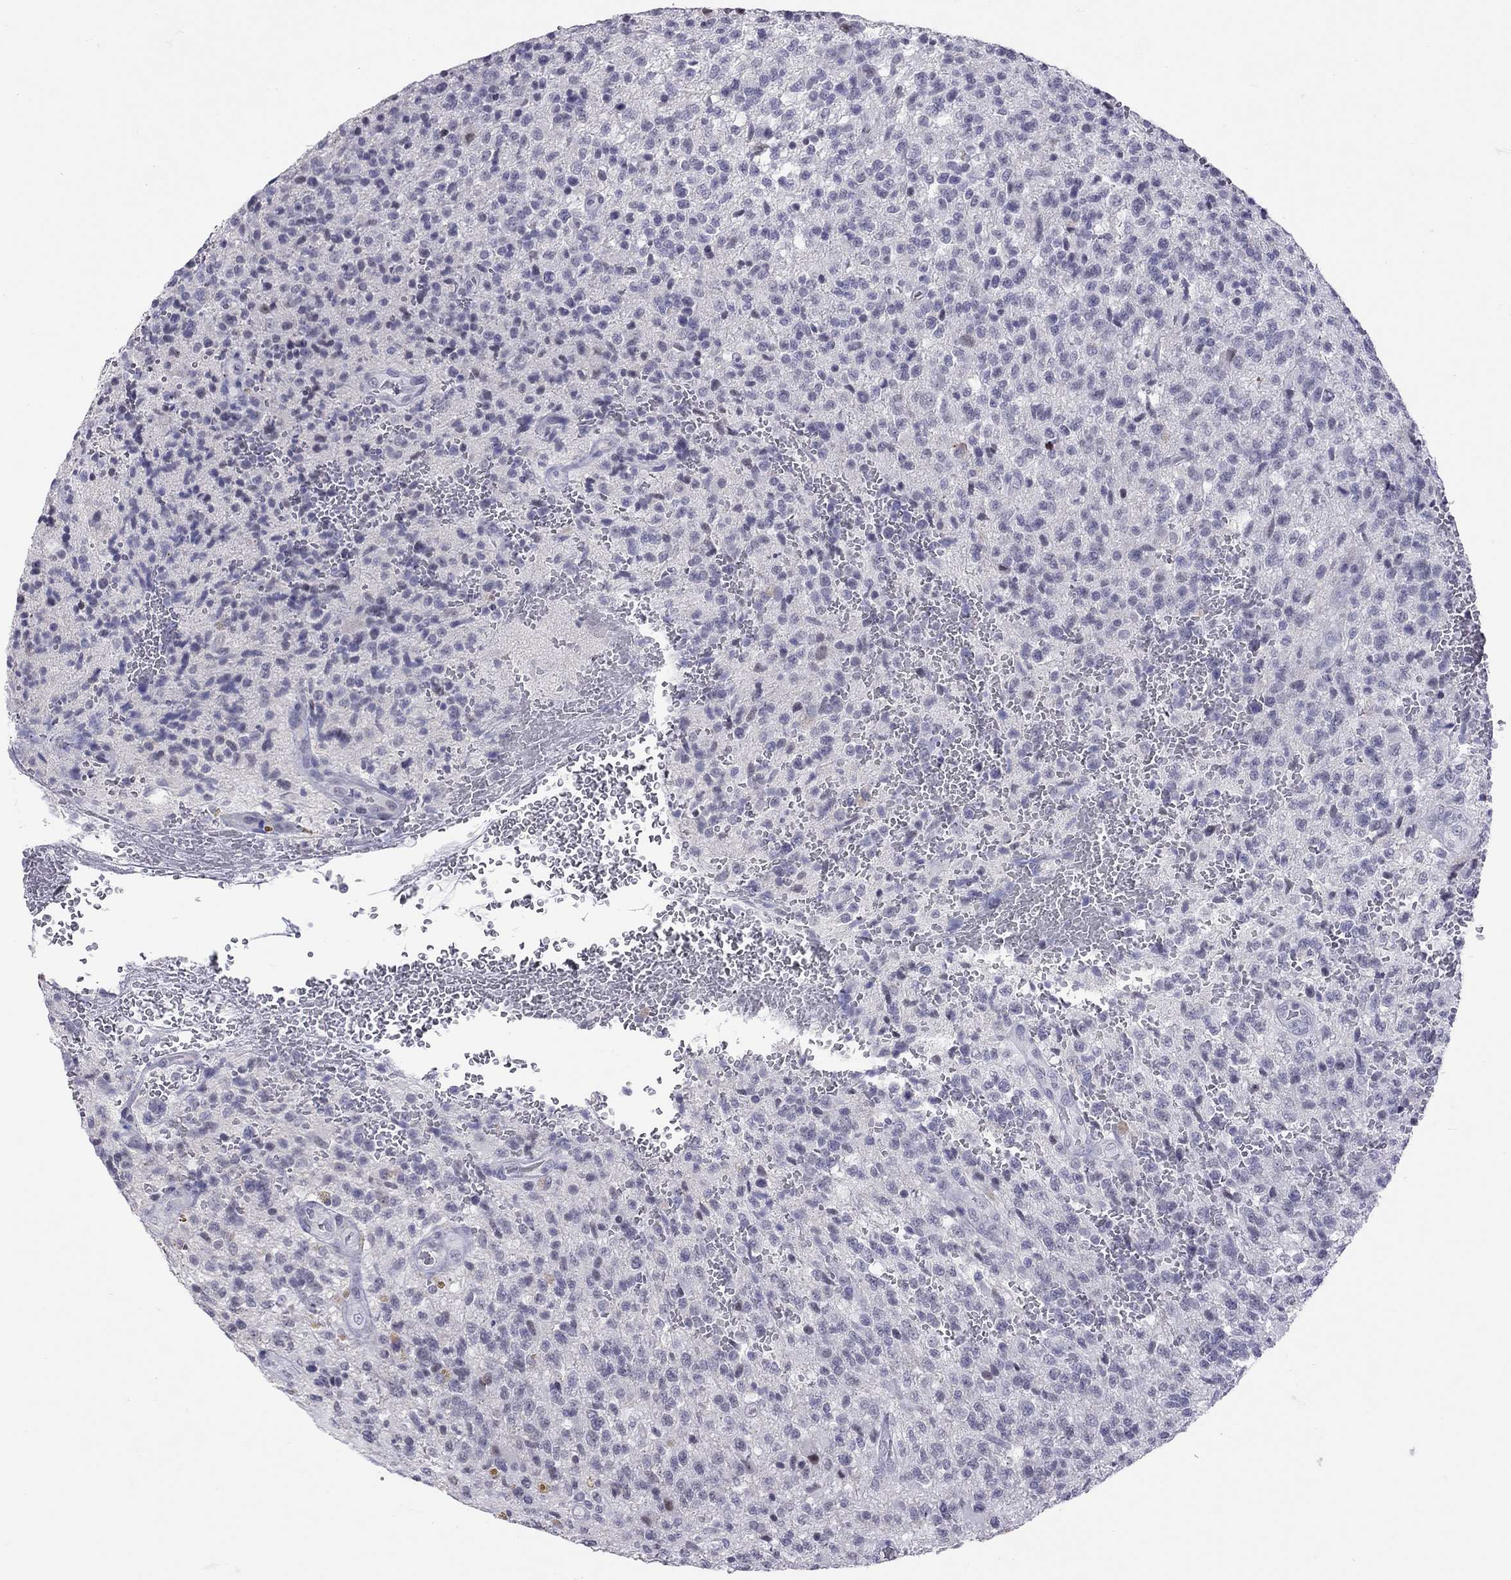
{"staining": {"intensity": "negative", "quantity": "none", "location": "none"}, "tissue": "glioma", "cell_type": "Tumor cells", "image_type": "cancer", "snomed": [{"axis": "morphology", "description": "Glioma, malignant, High grade"}, {"axis": "topography", "description": "Brain"}], "caption": "This is an immunohistochemistry (IHC) micrograph of human high-grade glioma (malignant). There is no expression in tumor cells.", "gene": "JHY", "patient": {"sex": "male", "age": 56}}